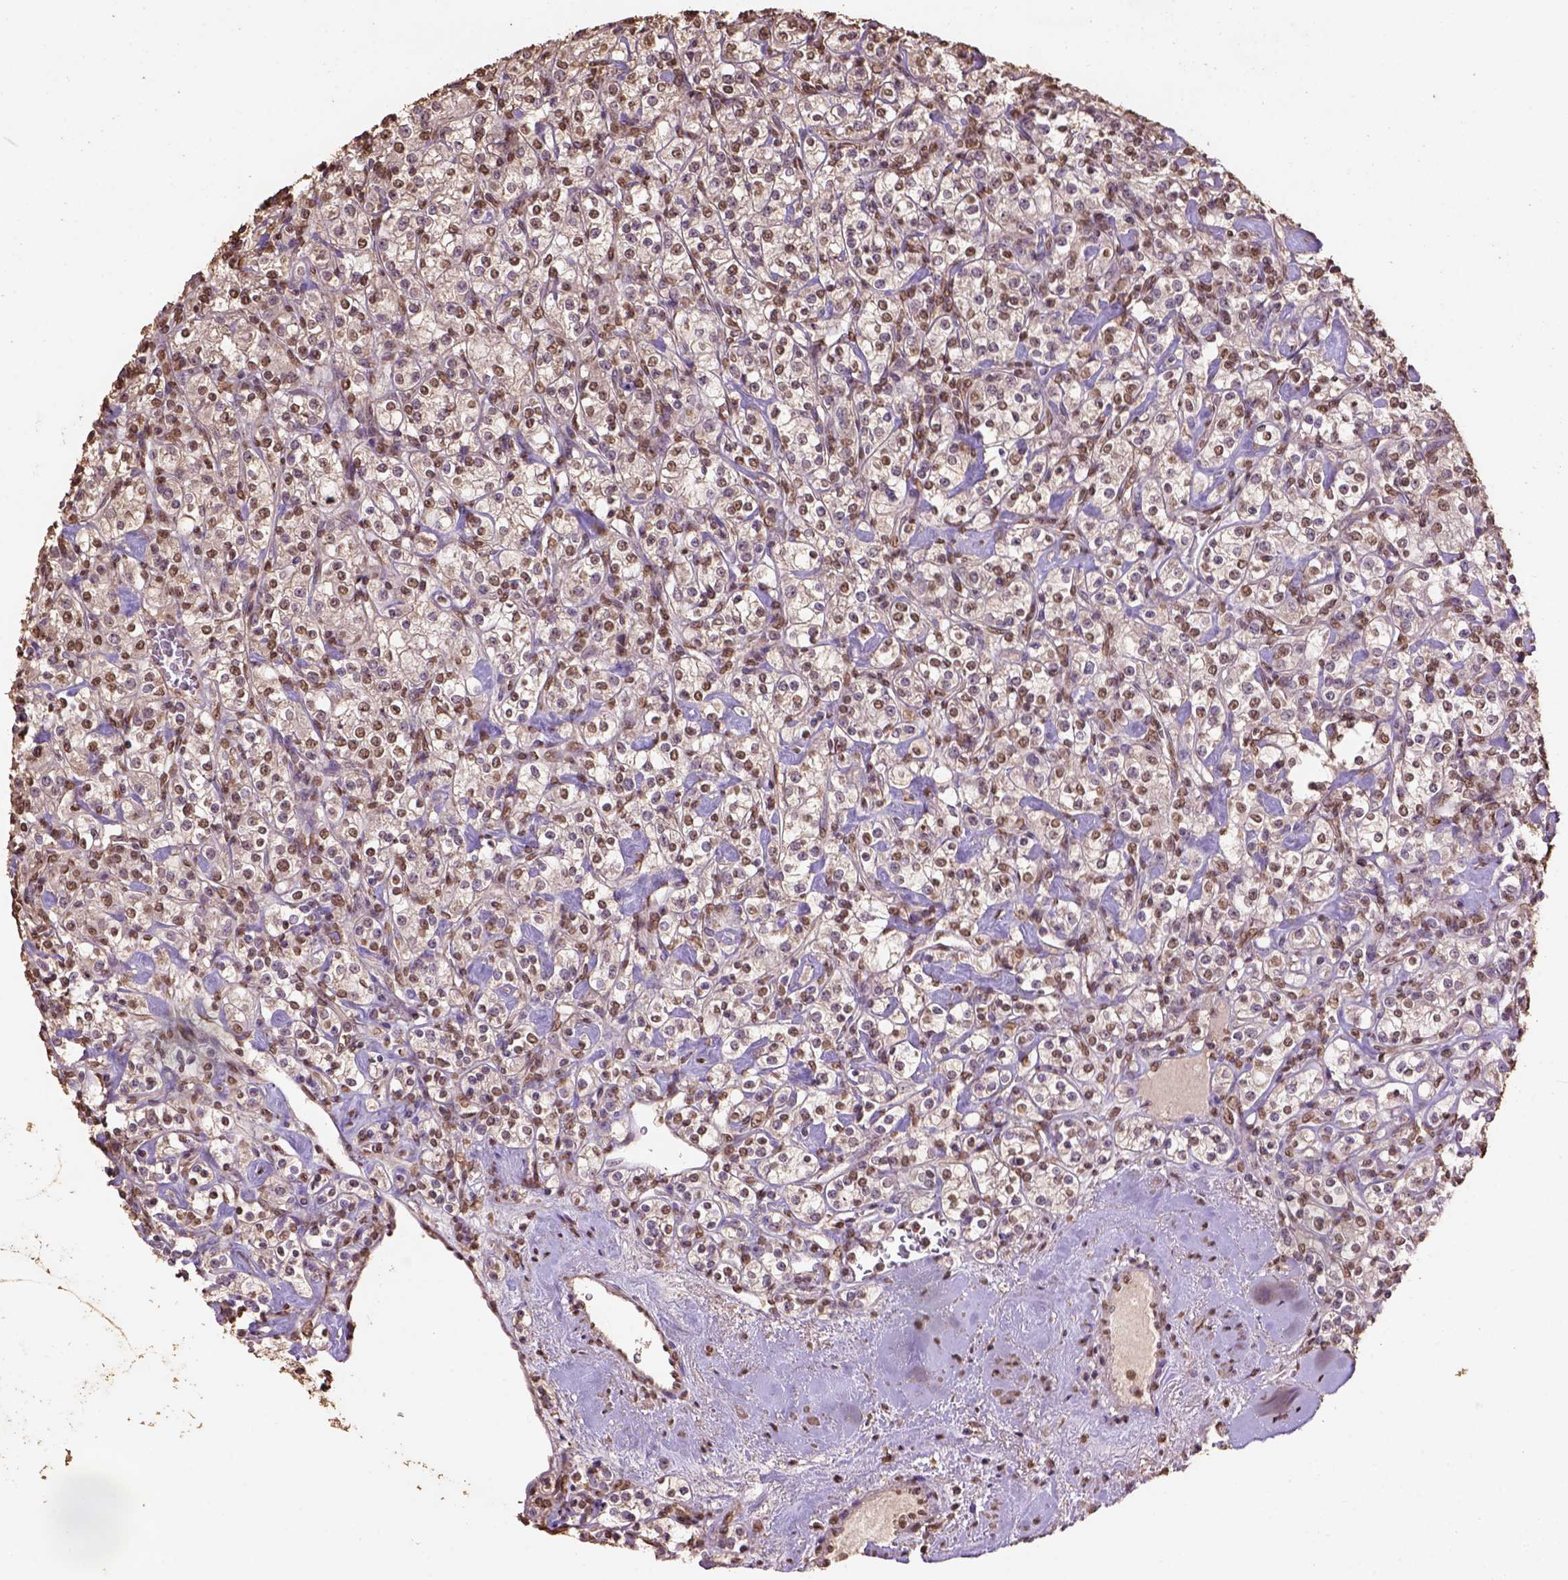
{"staining": {"intensity": "moderate", "quantity": ">75%", "location": "nuclear"}, "tissue": "renal cancer", "cell_type": "Tumor cells", "image_type": "cancer", "snomed": [{"axis": "morphology", "description": "Adenocarcinoma, NOS"}, {"axis": "topography", "description": "Kidney"}], "caption": "A brown stain shows moderate nuclear expression of a protein in human renal cancer tumor cells.", "gene": "CSTF2T", "patient": {"sex": "male", "age": 77}}